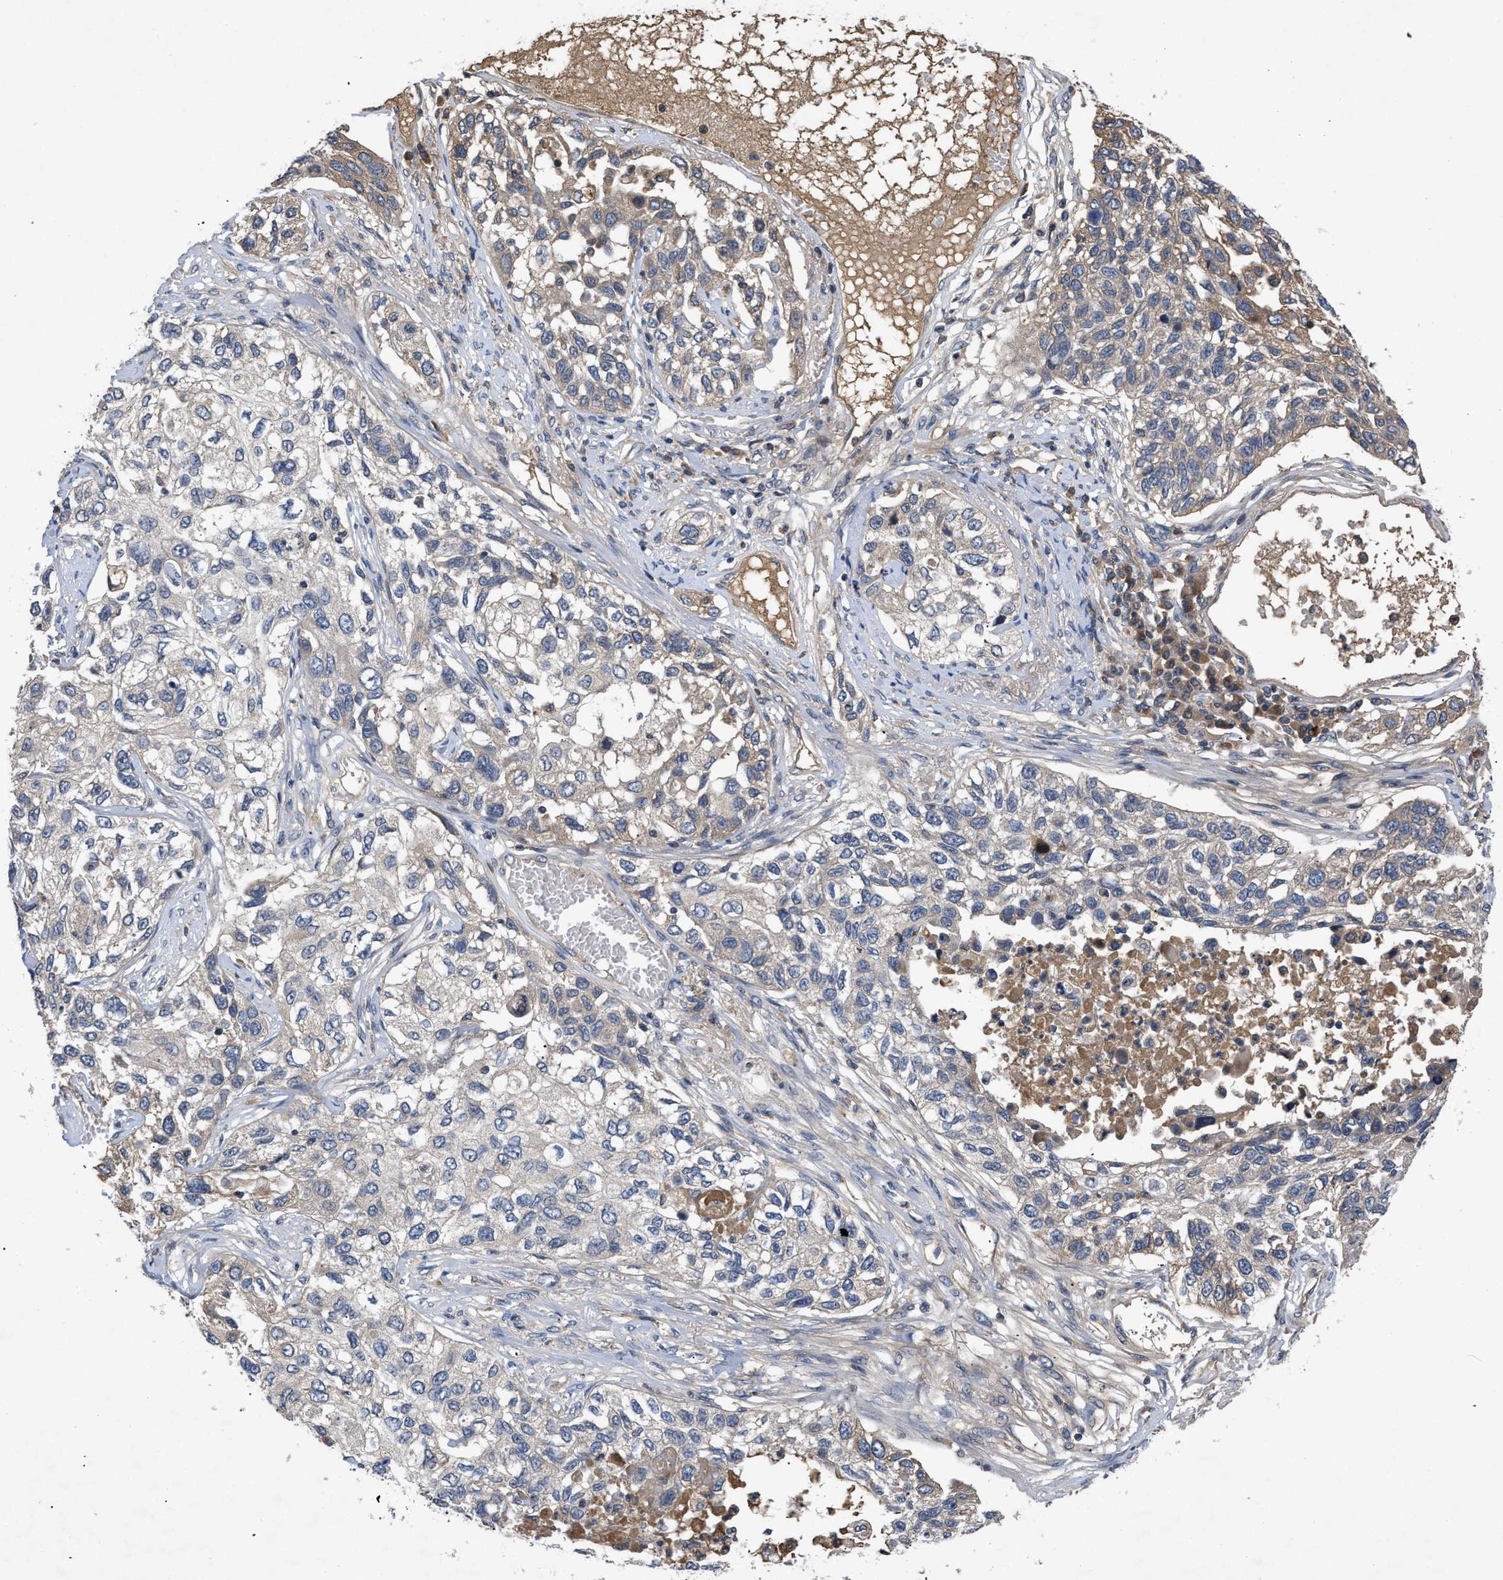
{"staining": {"intensity": "negative", "quantity": "none", "location": "none"}, "tissue": "lung cancer", "cell_type": "Tumor cells", "image_type": "cancer", "snomed": [{"axis": "morphology", "description": "Squamous cell carcinoma, NOS"}, {"axis": "topography", "description": "Lung"}], "caption": "This is an immunohistochemistry image of lung cancer (squamous cell carcinoma). There is no staining in tumor cells.", "gene": "VPS4A", "patient": {"sex": "male", "age": 71}}